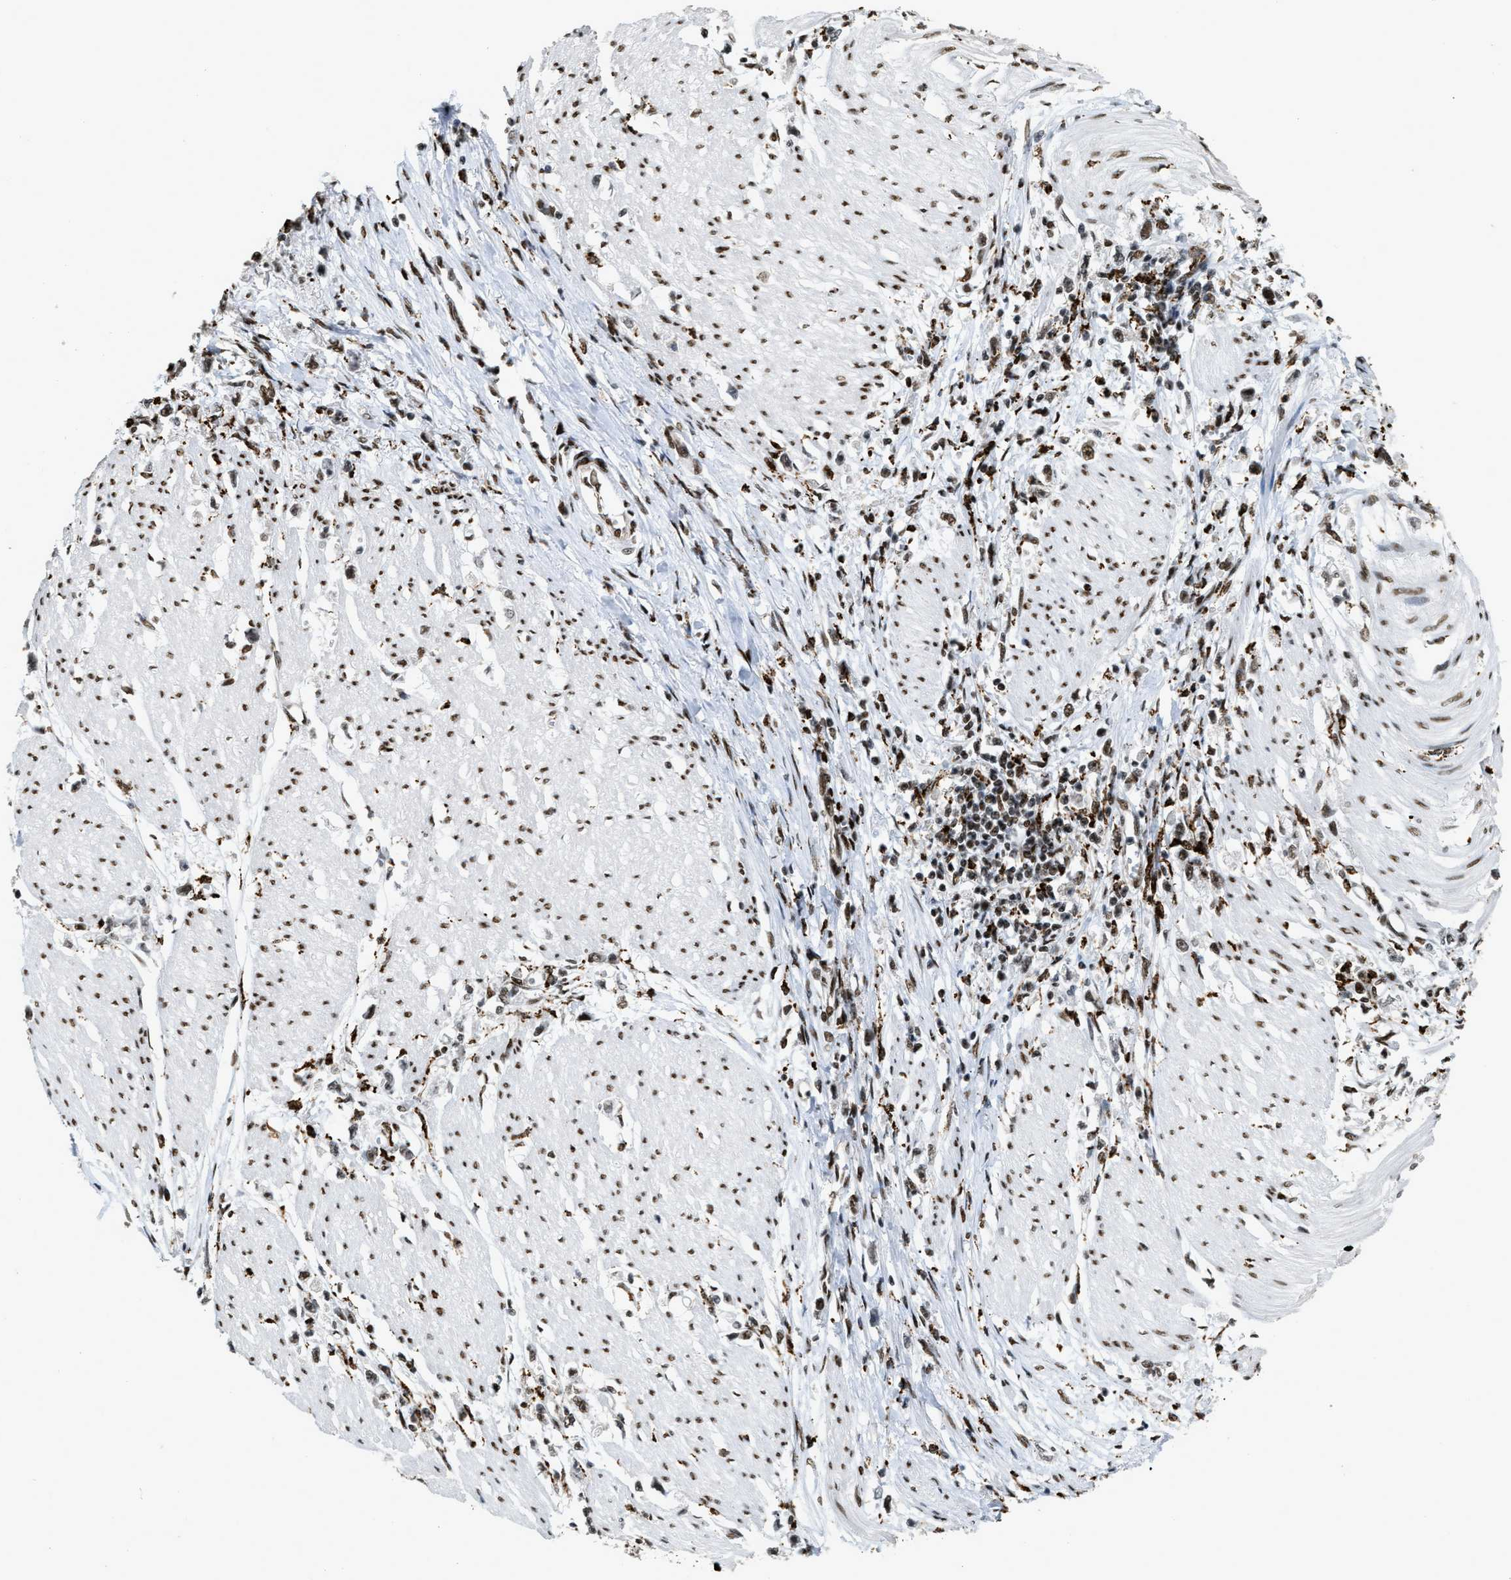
{"staining": {"intensity": "moderate", "quantity": ">75%", "location": "nuclear"}, "tissue": "stomach cancer", "cell_type": "Tumor cells", "image_type": "cancer", "snomed": [{"axis": "morphology", "description": "Adenocarcinoma, NOS"}, {"axis": "topography", "description": "Stomach"}], "caption": "Stomach cancer (adenocarcinoma) was stained to show a protein in brown. There is medium levels of moderate nuclear expression in about >75% of tumor cells.", "gene": "NUMA1", "patient": {"sex": "female", "age": 59}}